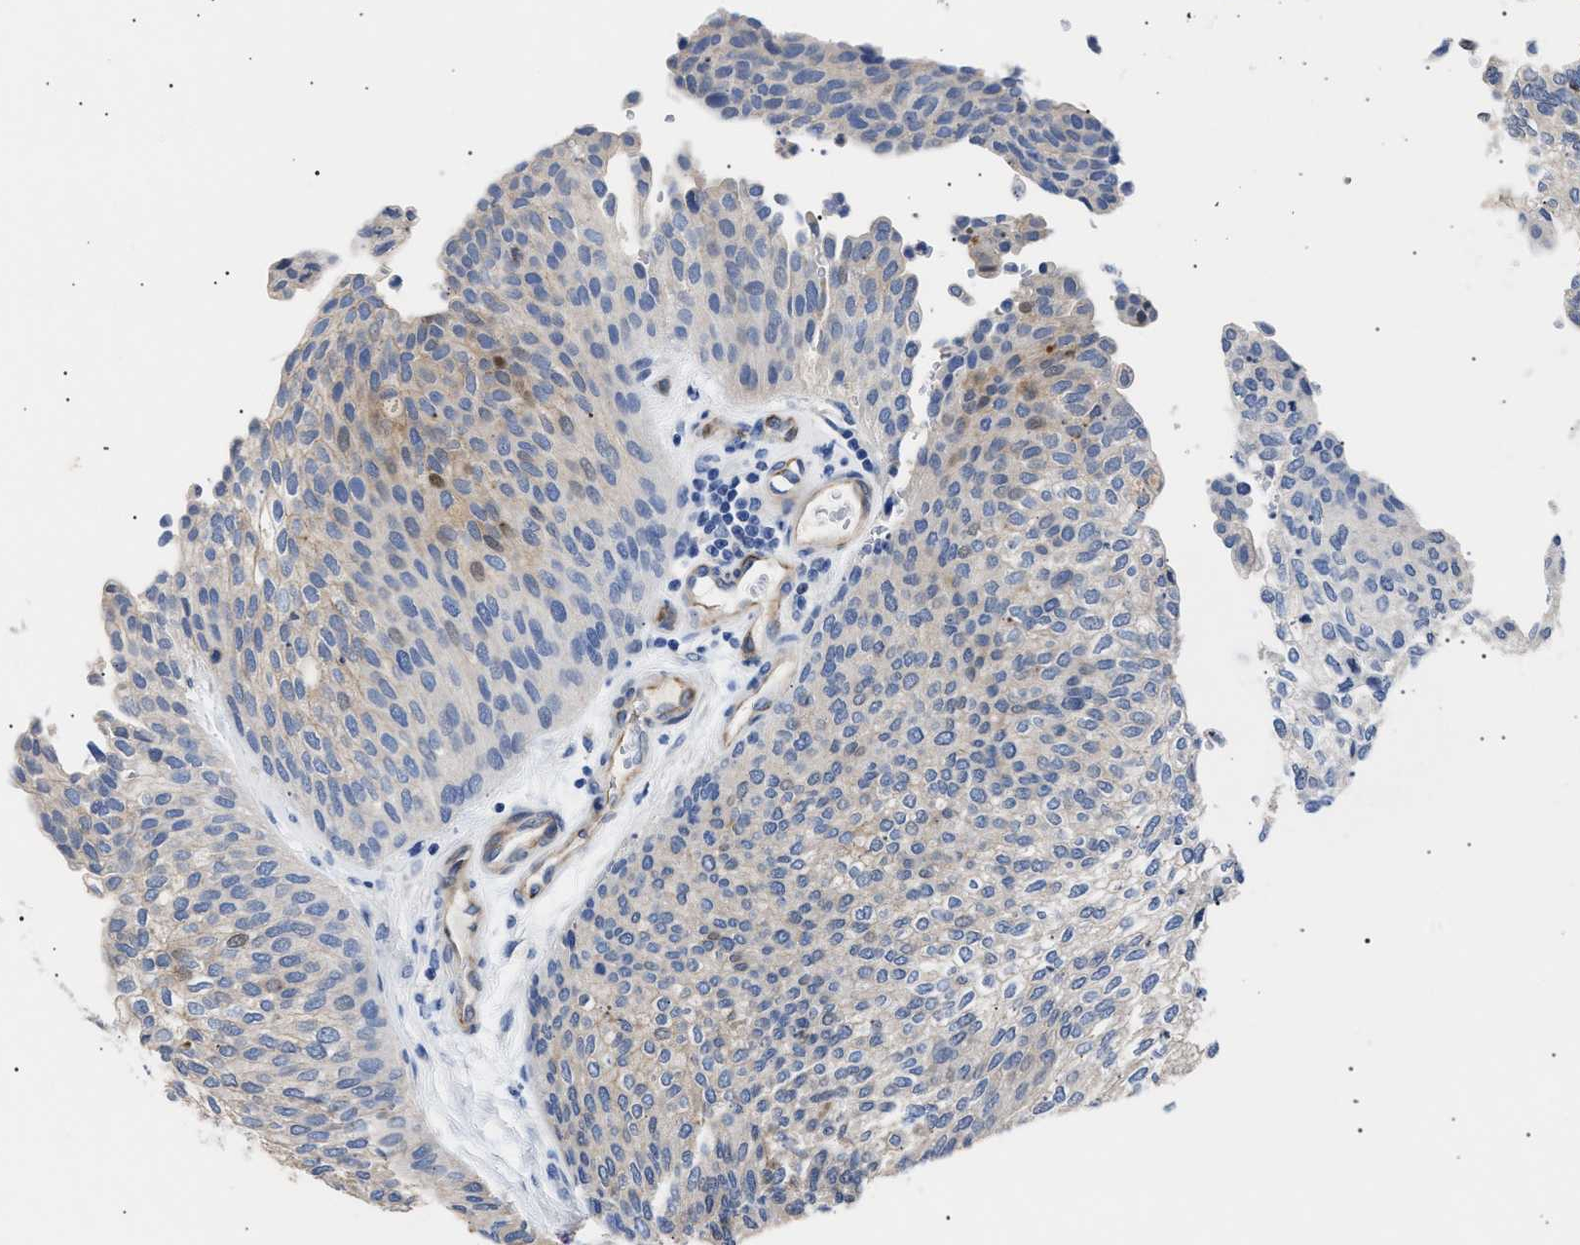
{"staining": {"intensity": "weak", "quantity": "<25%", "location": "cytoplasmic/membranous"}, "tissue": "urothelial cancer", "cell_type": "Tumor cells", "image_type": "cancer", "snomed": [{"axis": "morphology", "description": "Urothelial carcinoma, Low grade"}, {"axis": "topography", "description": "Urinary bladder"}], "caption": "An immunohistochemistry (IHC) photomicrograph of low-grade urothelial carcinoma is shown. There is no staining in tumor cells of low-grade urothelial carcinoma.", "gene": "HEMGN", "patient": {"sex": "female", "age": 79}}